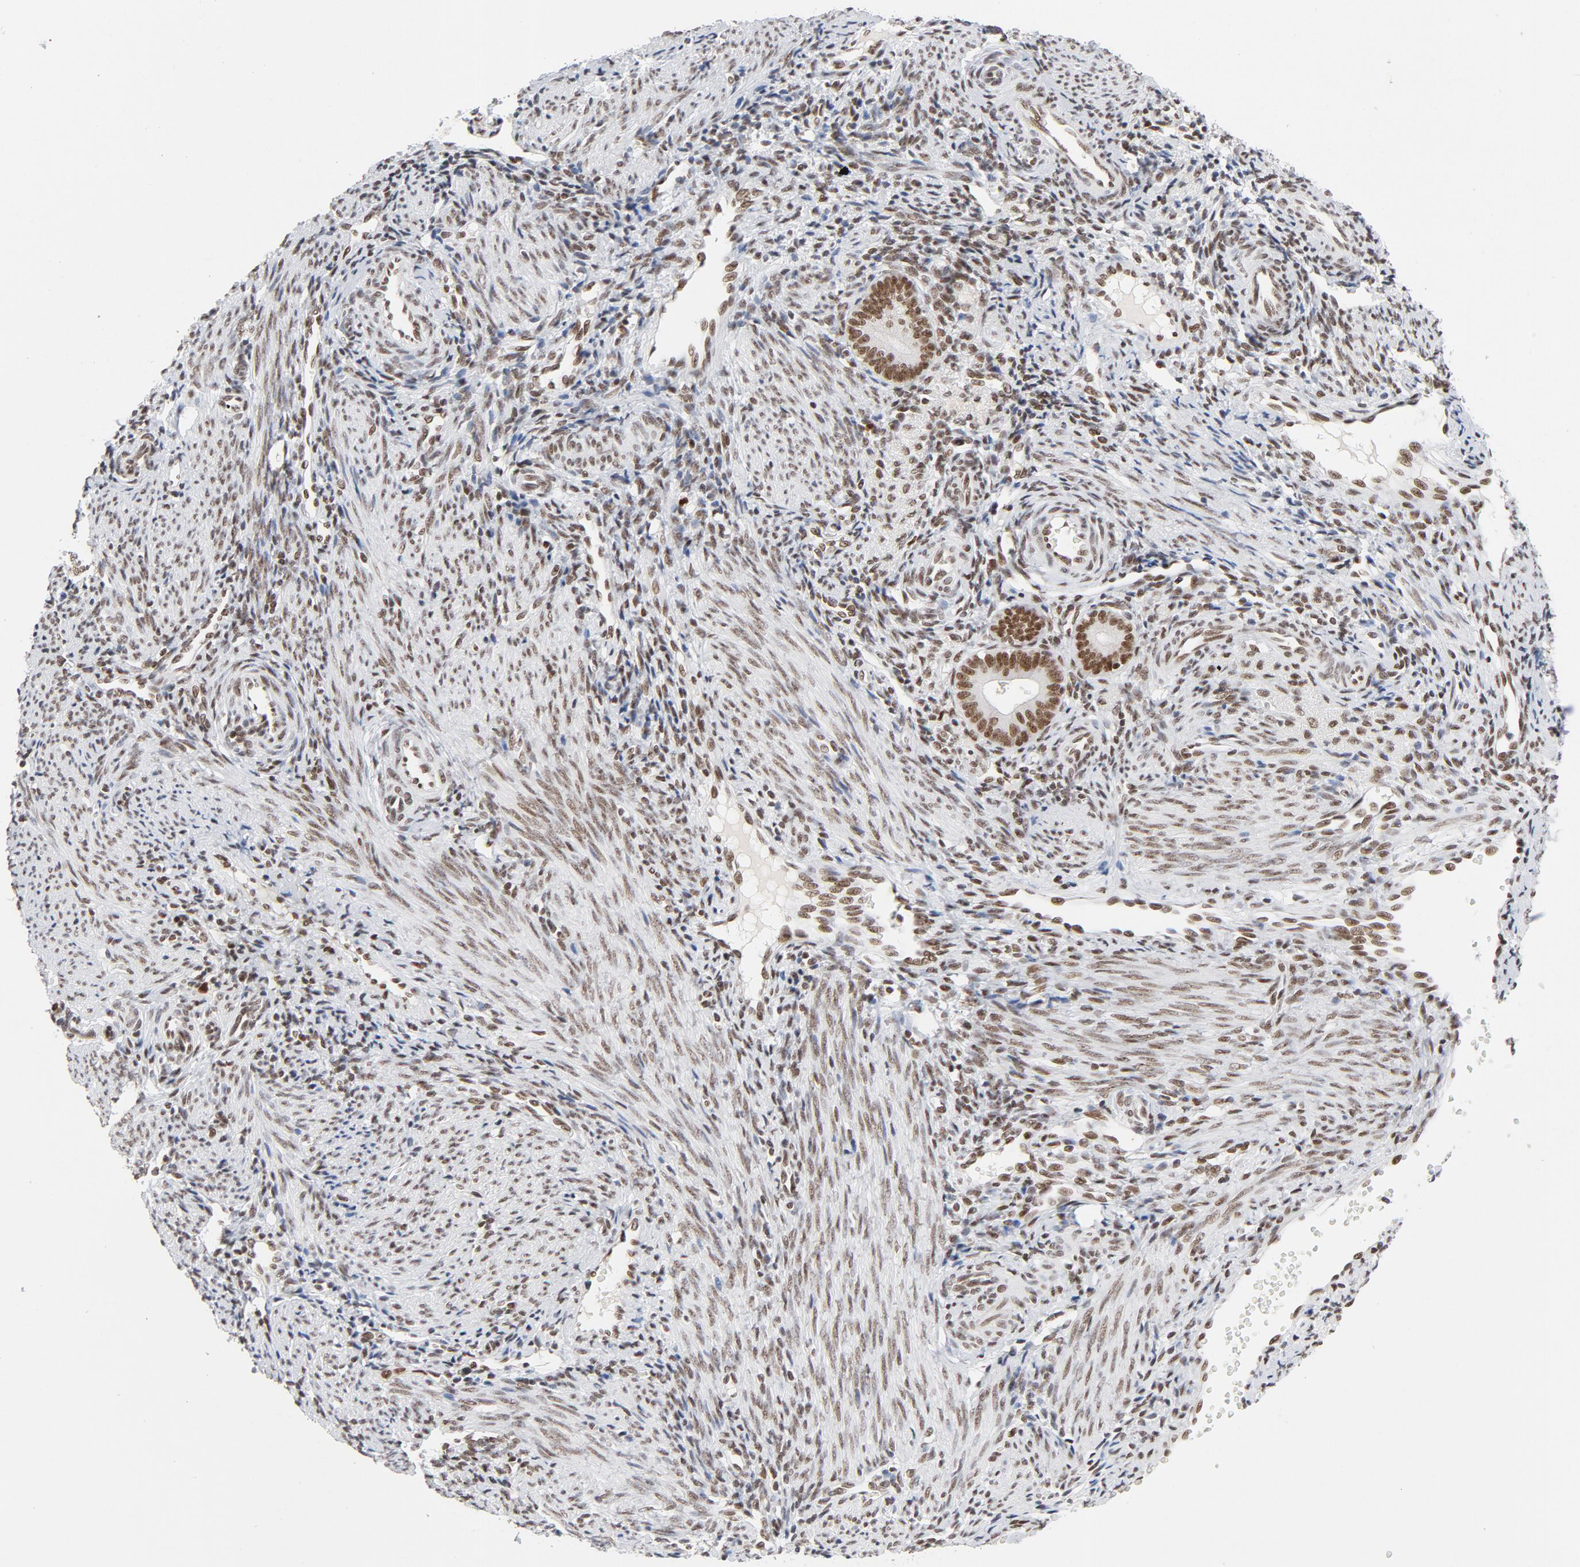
{"staining": {"intensity": "weak", "quantity": "<25%", "location": "nuclear"}, "tissue": "endometrium", "cell_type": "Cells in endometrial stroma", "image_type": "normal", "snomed": [{"axis": "morphology", "description": "Normal tissue, NOS"}, {"axis": "topography", "description": "Uterus"}, {"axis": "topography", "description": "Endometrium"}], "caption": "An image of endometrium stained for a protein reveals no brown staining in cells in endometrial stroma.", "gene": "RFC4", "patient": {"sex": "female", "age": 33}}